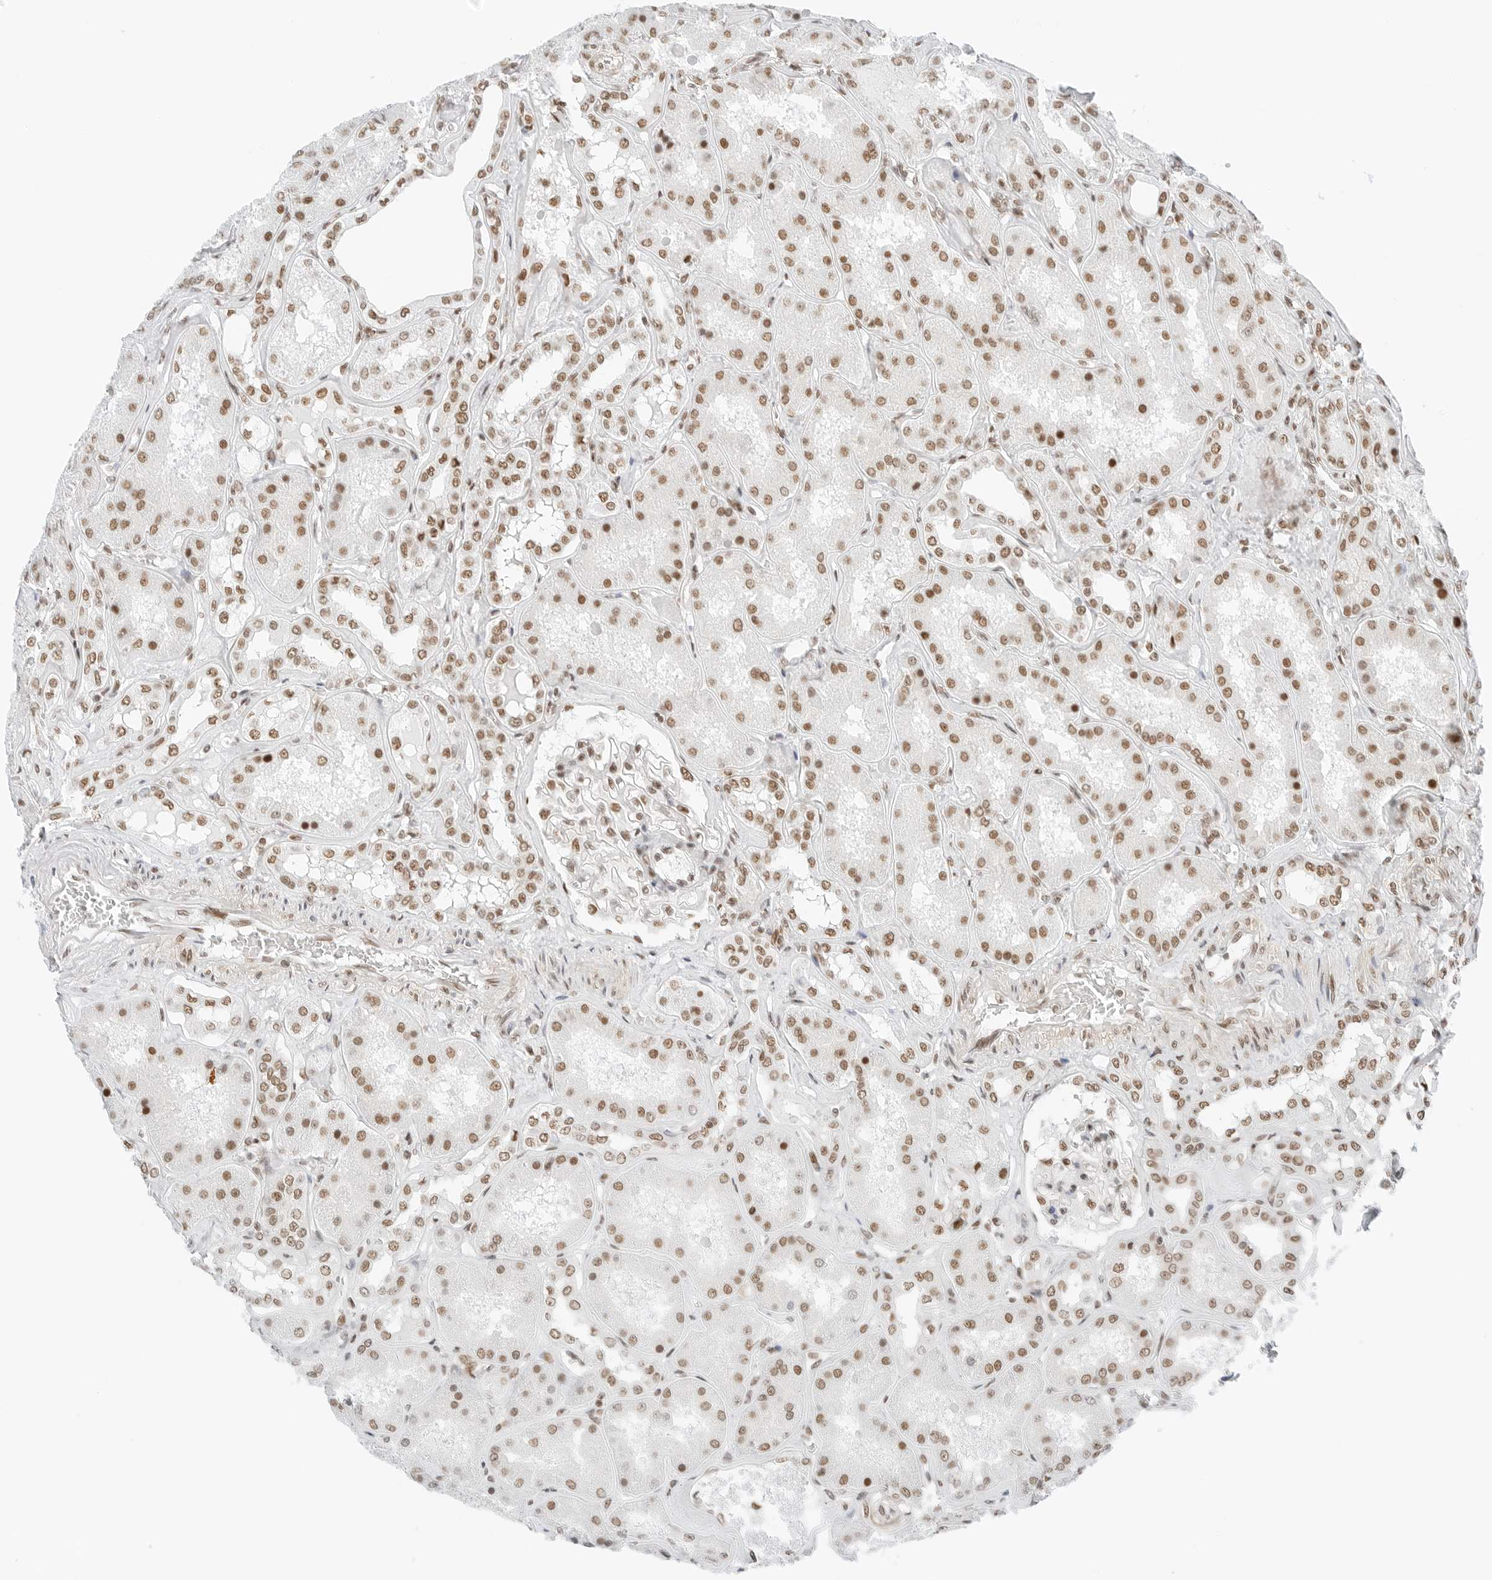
{"staining": {"intensity": "moderate", "quantity": ">75%", "location": "nuclear"}, "tissue": "kidney", "cell_type": "Cells in glomeruli", "image_type": "normal", "snomed": [{"axis": "morphology", "description": "Normal tissue, NOS"}, {"axis": "topography", "description": "Kidney"}], "caption": "Protein expression analysis of benign kidney demonstrates moderate nuclear expression in approximately >75% of cells in glomeruli.", "gene": "CRTC2", "patient": {"sex": "female", "age": 56}}